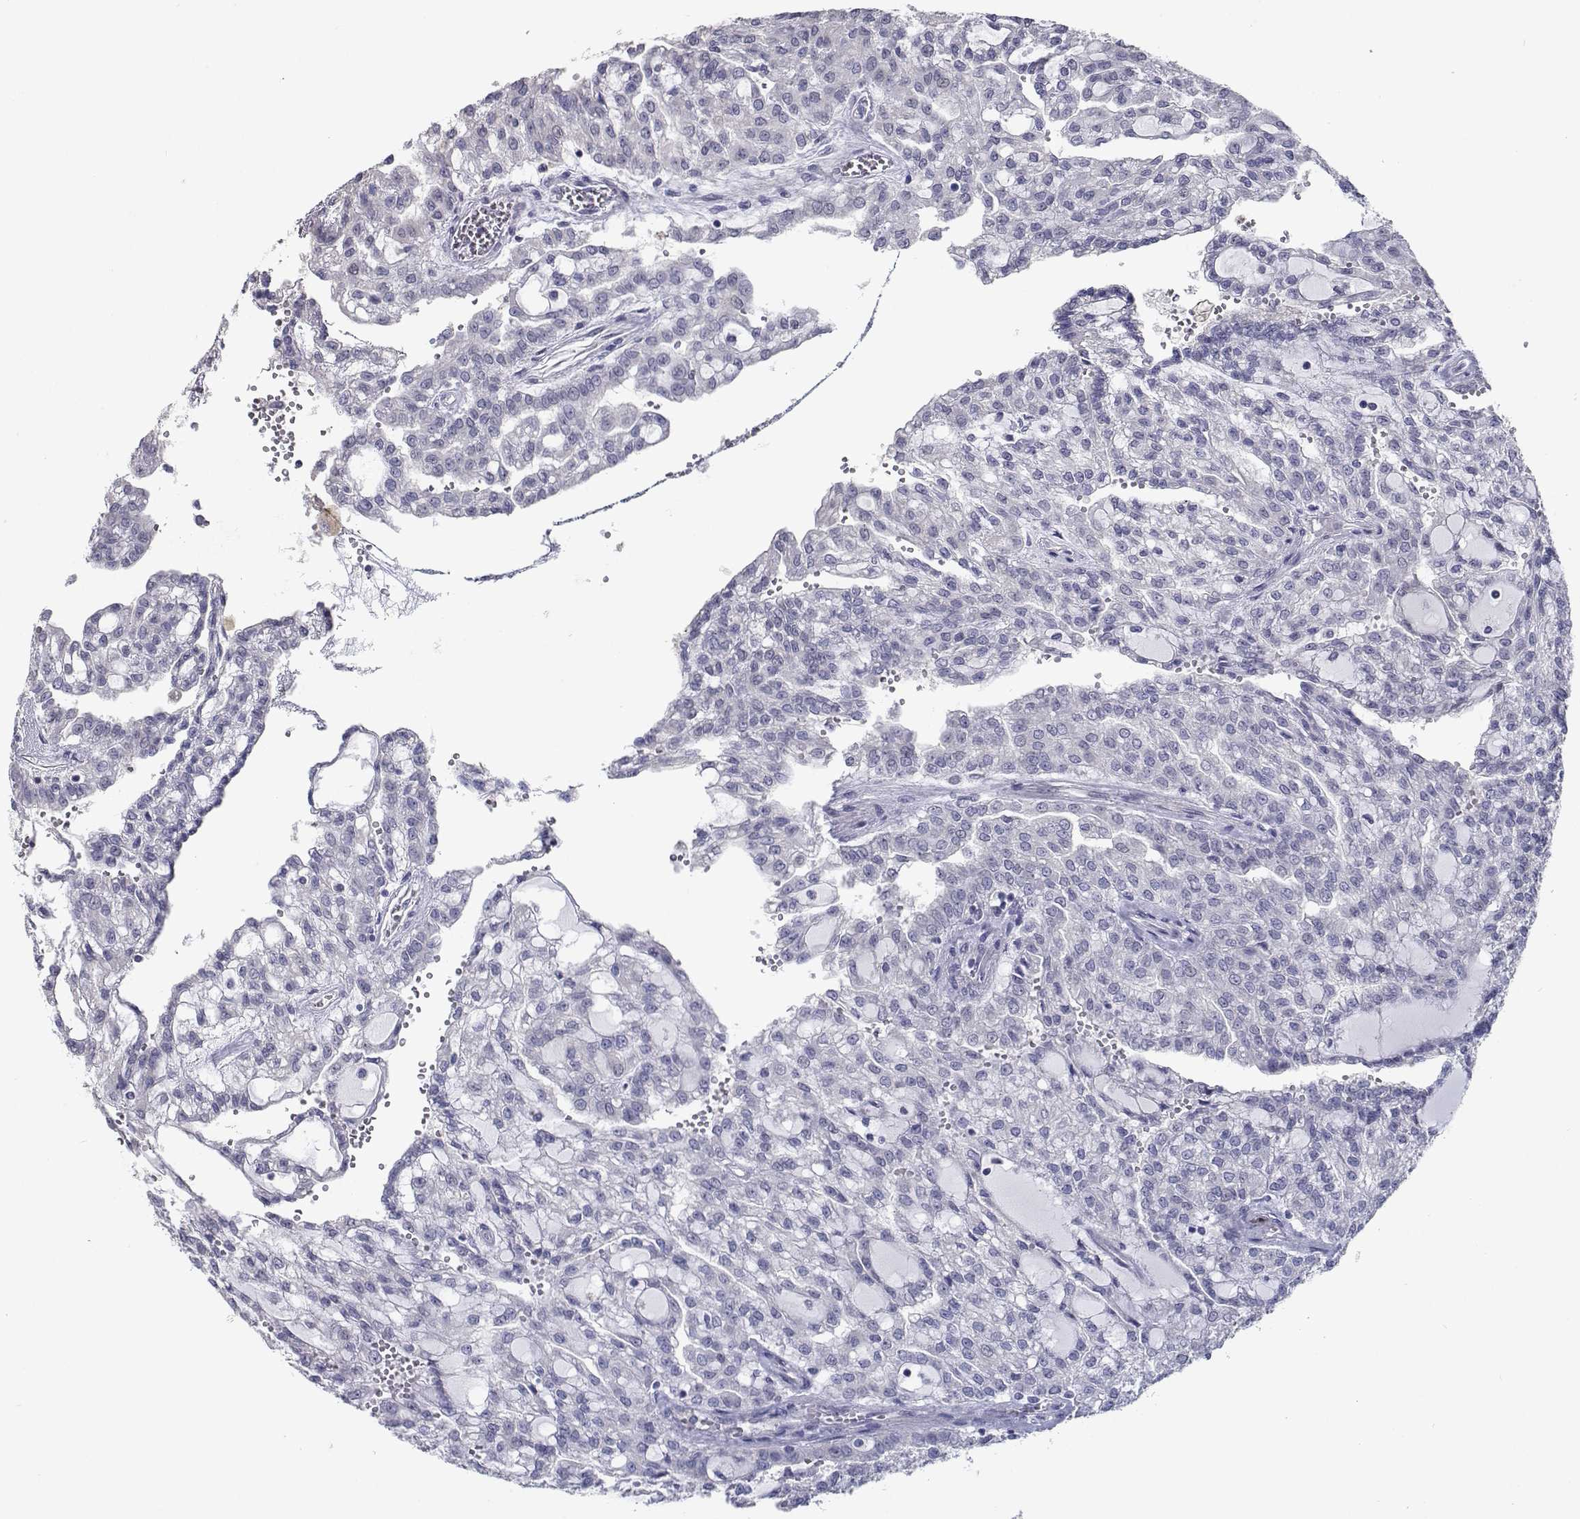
{"staining": {"intensity": "negative", "quantity": "none", "location": "none"}, "tissue": "renal cancer", "cell_type": "Tumor cells", "image_type": "cancer", "snomed": [{"axis": "morphology", "description": "Adenocarcinoma, NOS"}, {"axis": "topography", "description": "Kidney"}], "caption": "This is an immunohistochemistry photomicrograph of renal cancer (adenocarcinoma). There is no staining in tumor cells.", "gene": "RBPJL", "patient": {"sex": "male", "age": 63}}